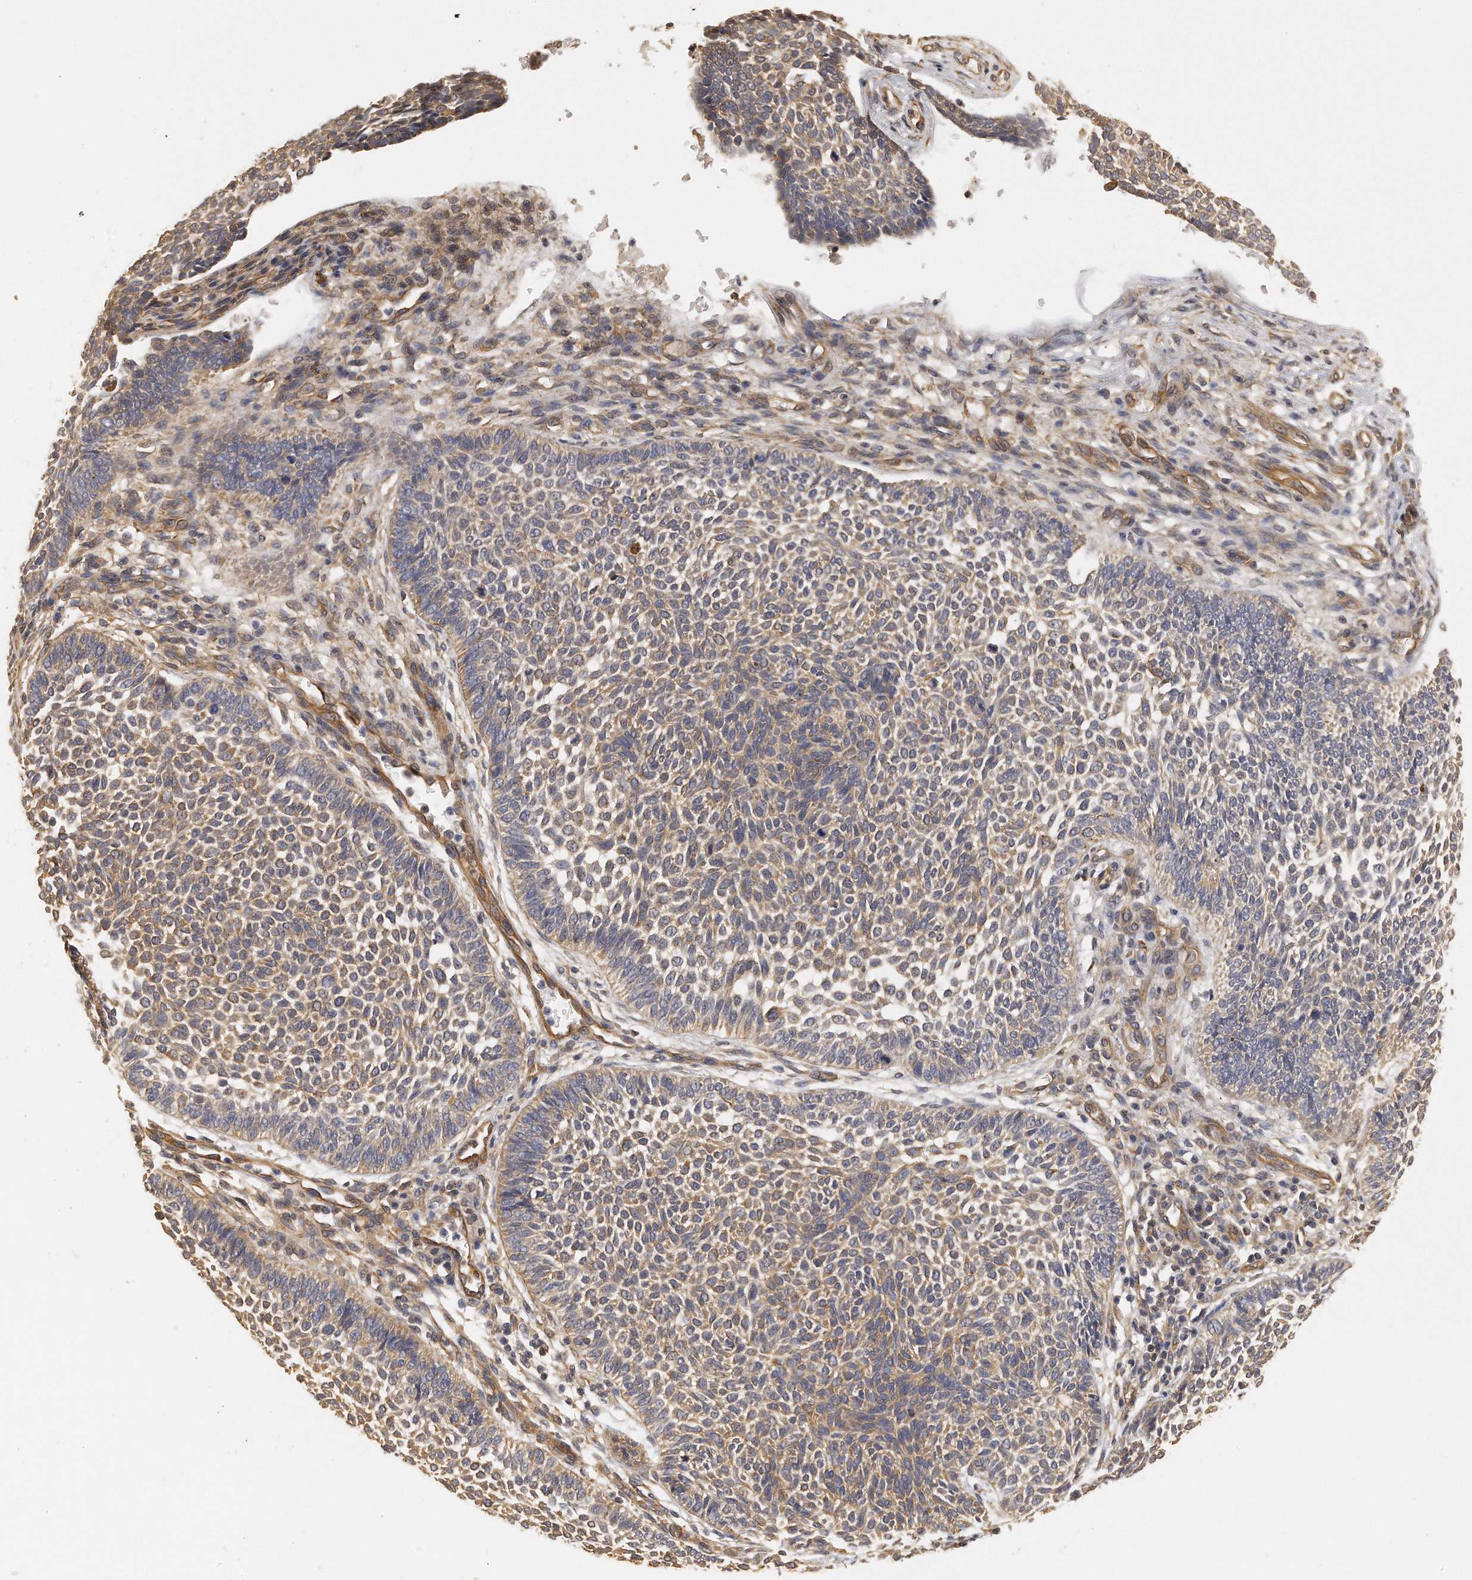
{"staining": {"intensity": "moderate", "quantity": ">75%", "location": "cytoplasmic/membranous"}, "tissue": "skin cancer", "cell_type": "Tumor cells", "image_type": "cancer", "snomed": [{"axis": "morphology", "description": "Normal tissue, NOS"}, {"axis": "morphology", "description": "Basal cell carcinoma"}, {"axis": "topography", "description": "Skin"}], "caption": "Immunohistochemistry (IHC) (DAB) staining of human skin basal cell carcinoma reveals moderate cytoplasmic/membranous protein positivity in approximately >75% of tumor cells. (DAB (3,3'-diaminobenzidine) = brown stain, brightfield microscopy at high magnification).", "gene": "CHST7", "patient": {"sex": "male", "age": 87}}